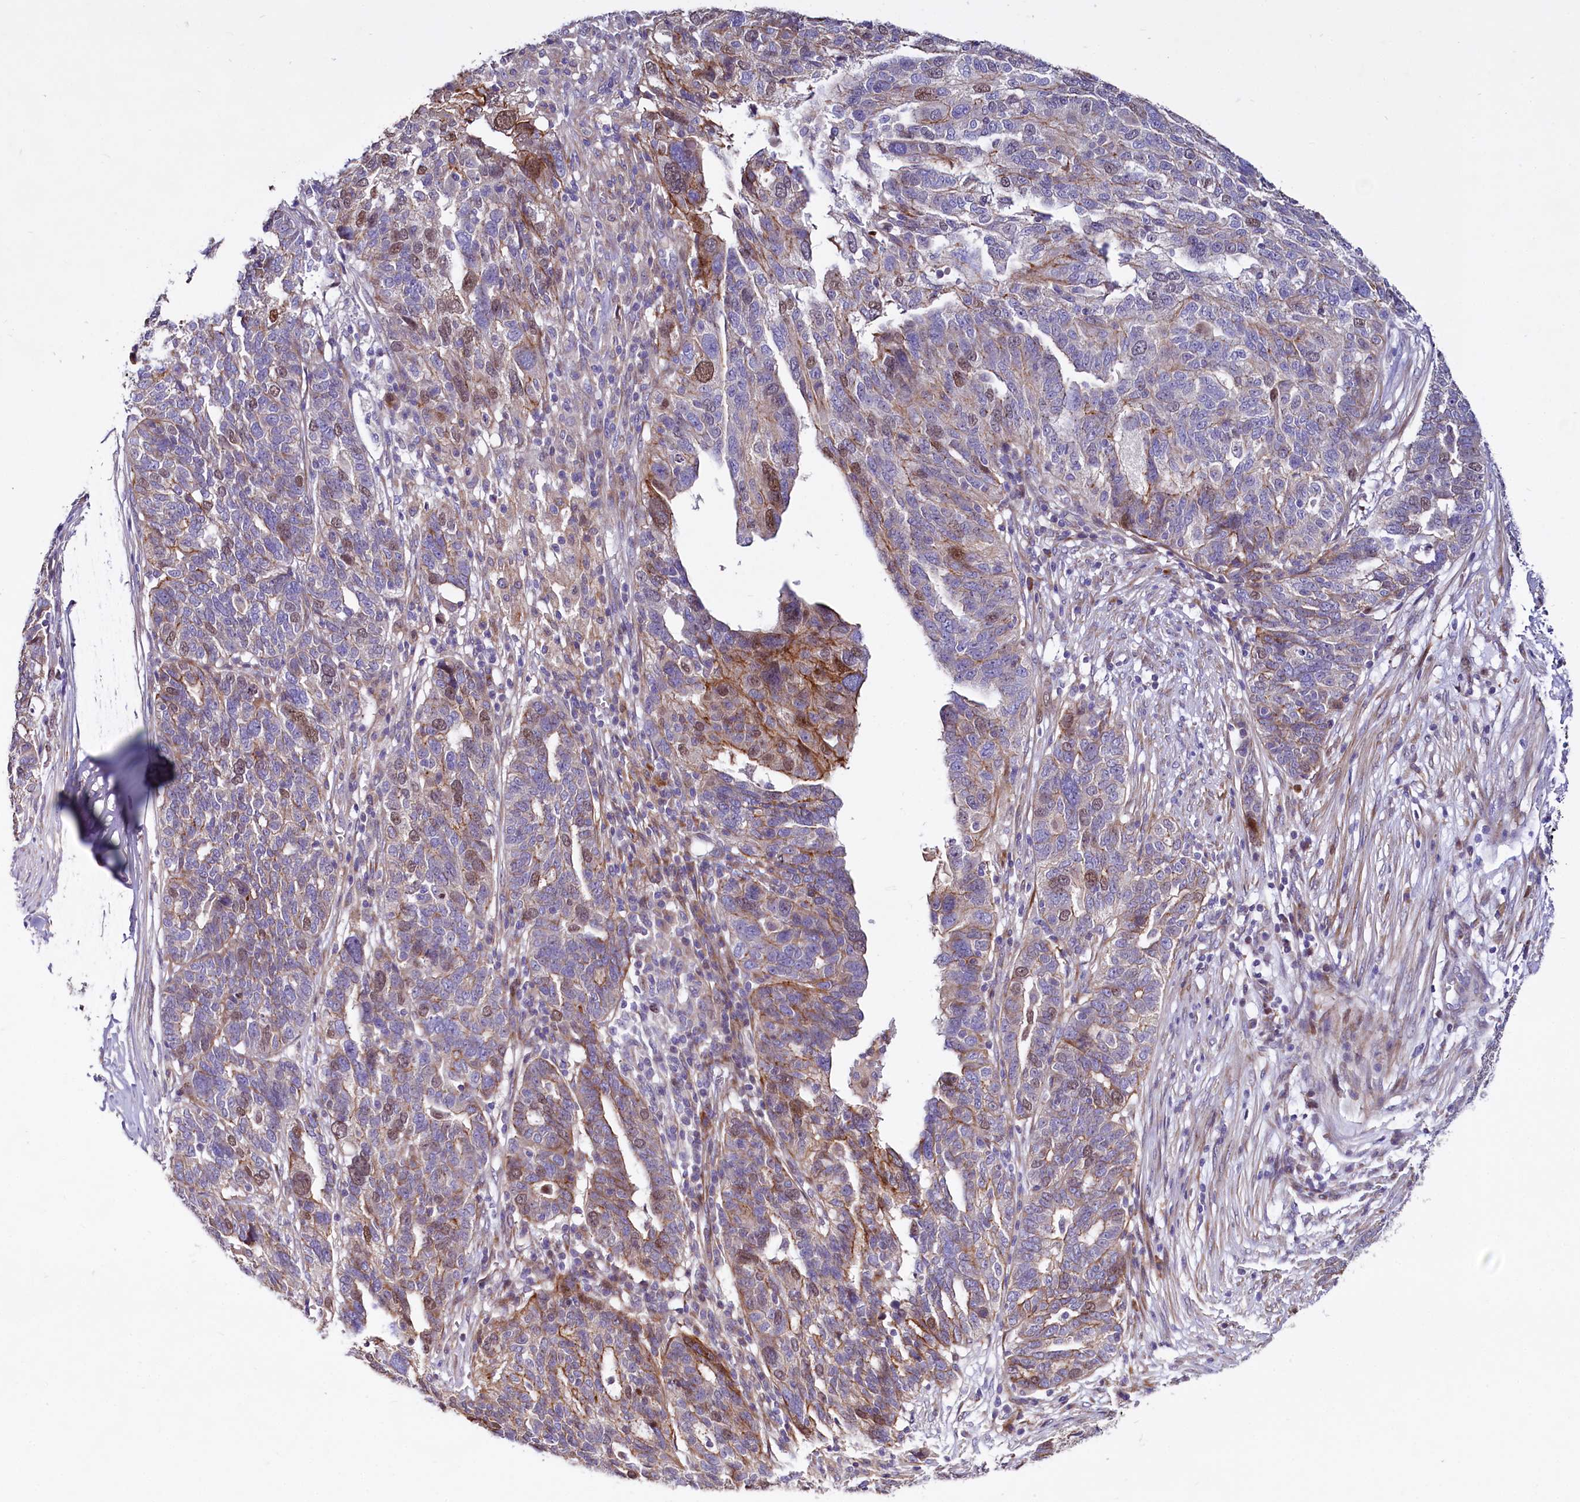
{"staining": {"intensity": "moderate", "quantity": "25%-75%", "location": "cytoplasmic/membranous,nuclear"}, "tissue": "ovarian cancer", "cell_type": "Tumor cells", "image_type": "cancer", "snomed": [{"axis": "morphology", "description": "Cystadenocarcinoma, serous, NOS"}, {"axis": "topography", "description": "Ovary"}], "caption": "IHC staining of ovarian cancer (serous cystadenocarcinoma), which displays medium levels of moderate cytoplasmic/membranous and nuclear positivity in approximately 25%-75% of tumor cells indicating moderate cytoplasmic/membranous and nuclear protein staining. The staining was performed using DAB (brown) for protein detection and nuclei were counterstained in hematoxylin (blue).", "gene": "WNT8A", "patient": {"sex": "female", "age": 59}}